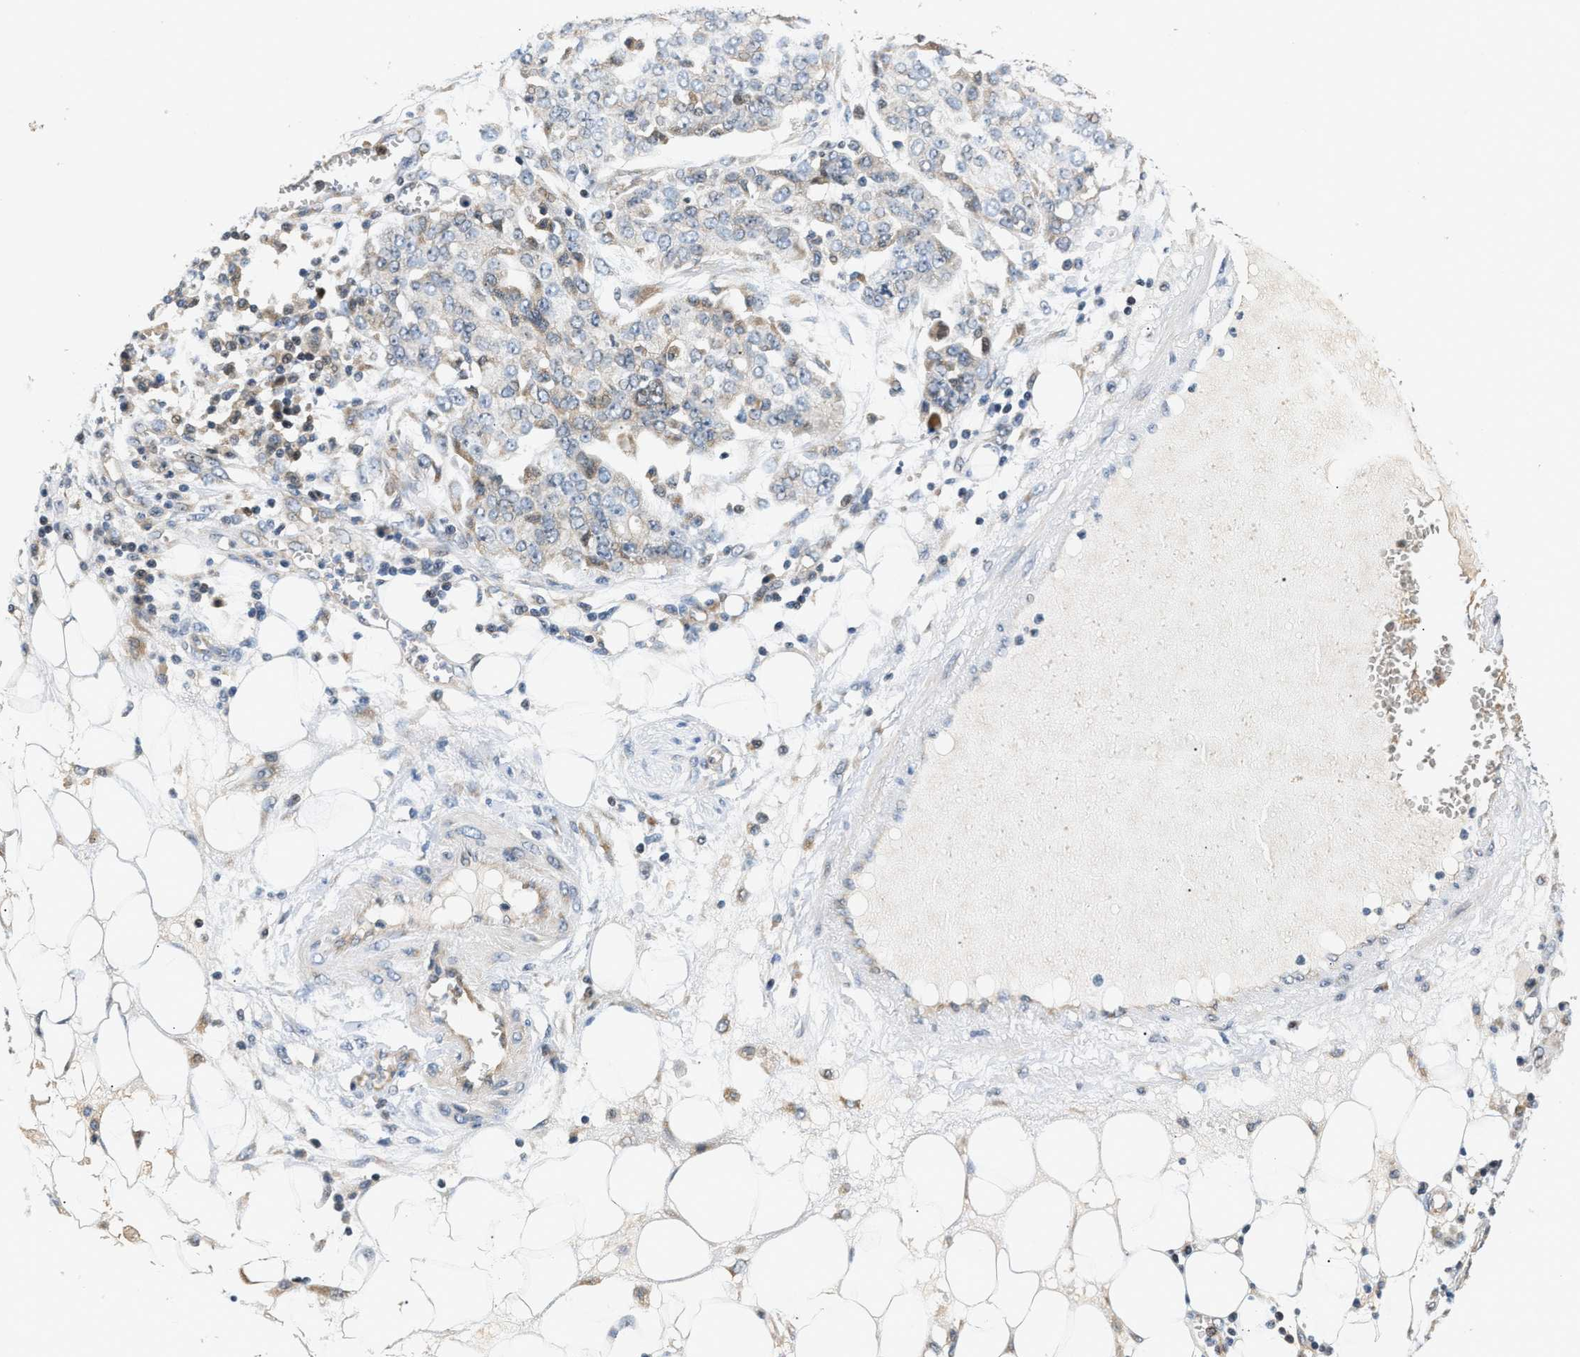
{"staining": {"intensity": "weak", "quantity": "25%-75%", "location": "cytoplasmic/membranous"}, "tissue": "ovarian cancer", "cell_type": "Tumor cells", "image_type": "cancer", "snomed": [{"axis": "morphology", "description": "Cystadenocarcinoma, serous, NOS"}, {"axis": "topography", "description": "Soft tissue"}, {"axis": "topography", "description": "Ovary"}], "caption": "Immunohistochemical staining of human ovarian serous cystadenocarcinoma demonstrates weak cytoplasmic/membranous protein positivity in about 25%-75% of tumor cells.", "gene": "TNIP2", "patient": {"sex": "female", "age": 57}}